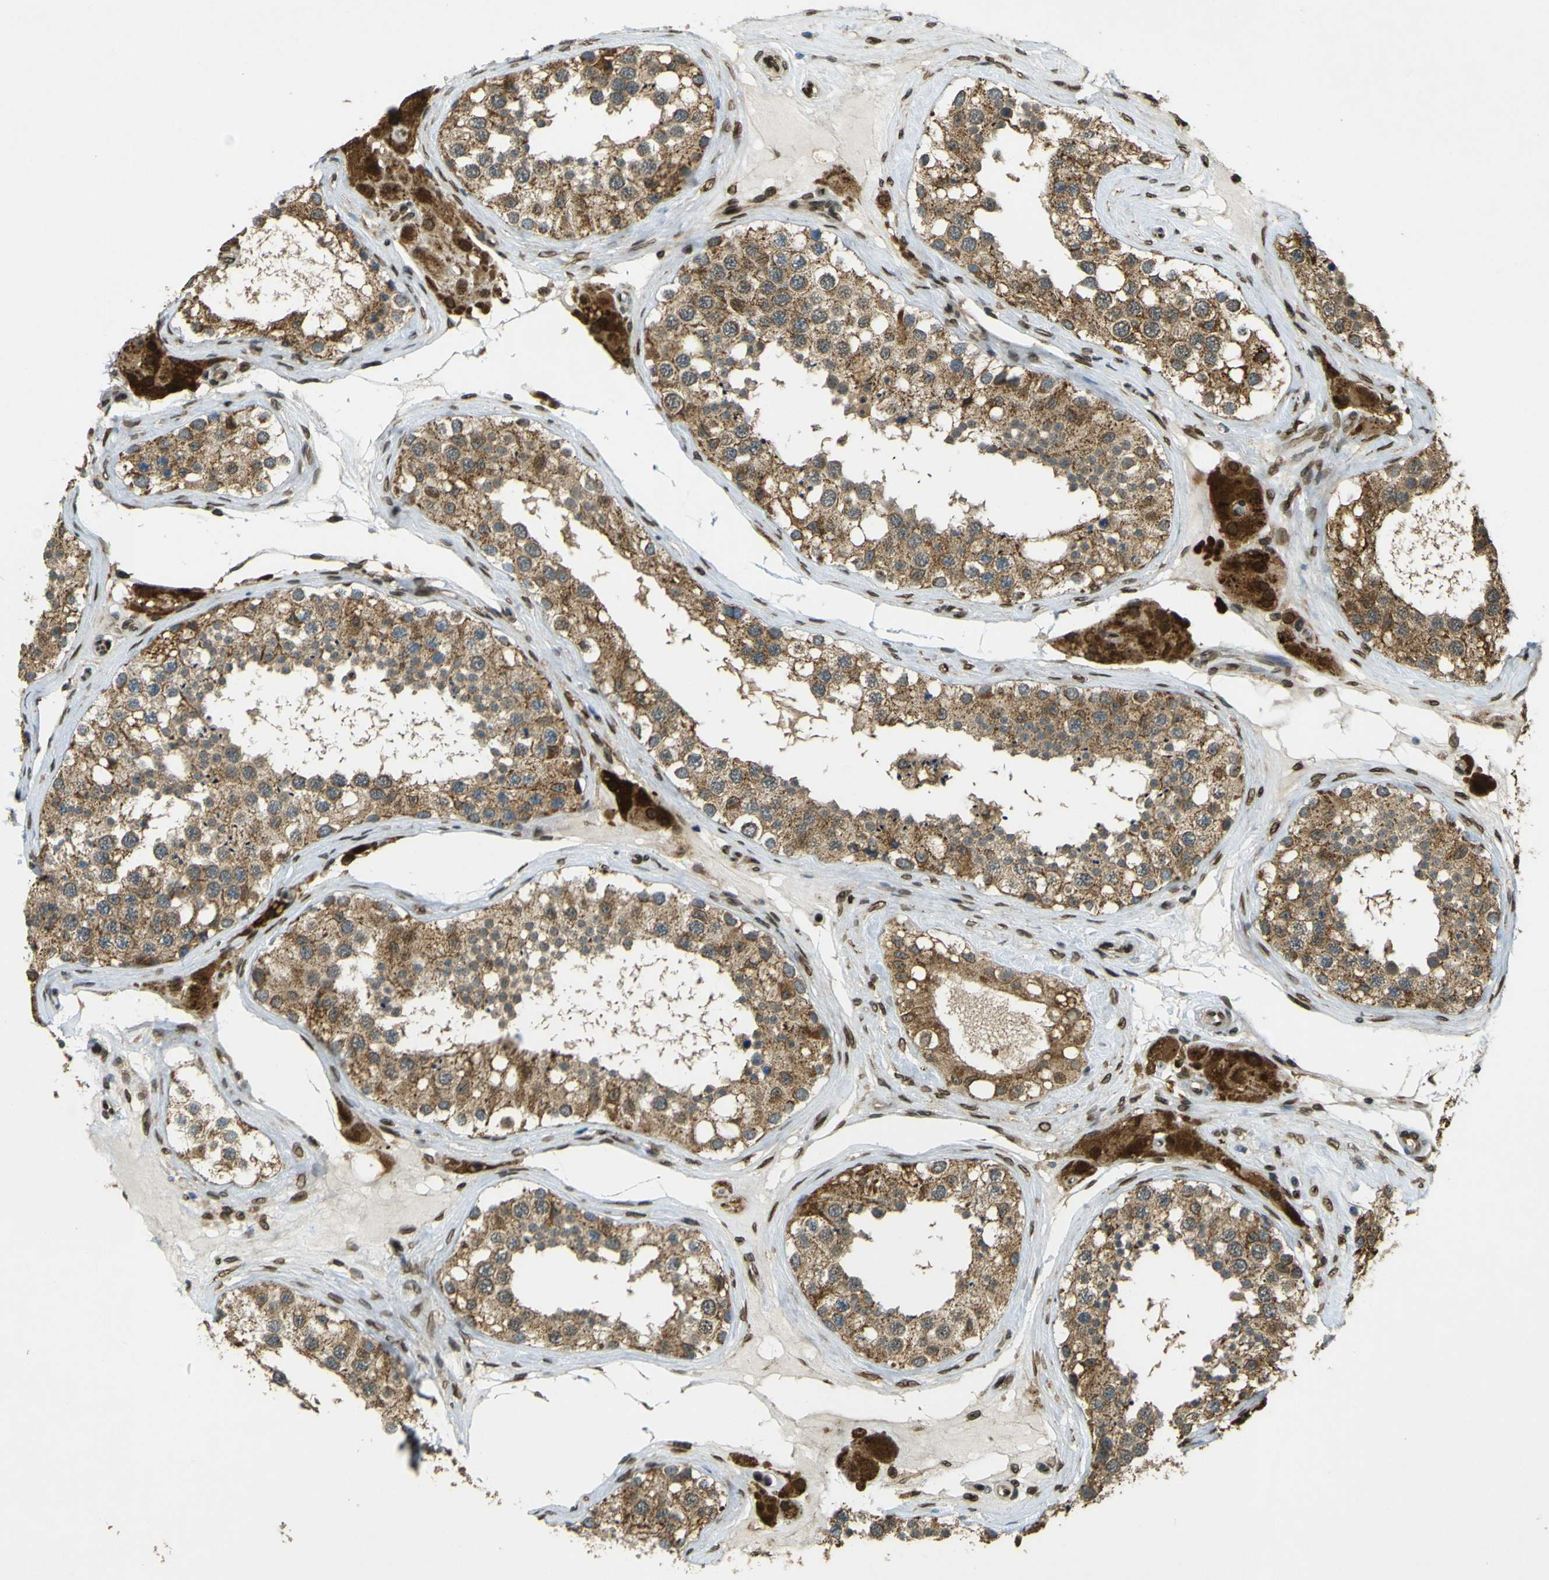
{"staining": {"intensity": "moderate", "quantity": ">75%", "location": "cytoplasmic/membranous"}, "tissue": "testis", "cell_type": "Cells in seminiferous ducts", "image_type": "normal", "snomed": [{"axis": "morphology", "description": "Normal tissue, NOS"}, {"axis": "topography", "description": "Testis"}], "caption": "Immunohistochemistry (IHC) of benign testis exhibits medium levels of moderate cytoplasmic/membranous staining in approximately >75% of cells in seminiferous ducts.", "gene": "GALNT1", "patient": {"sex": "male", "age": 68}}